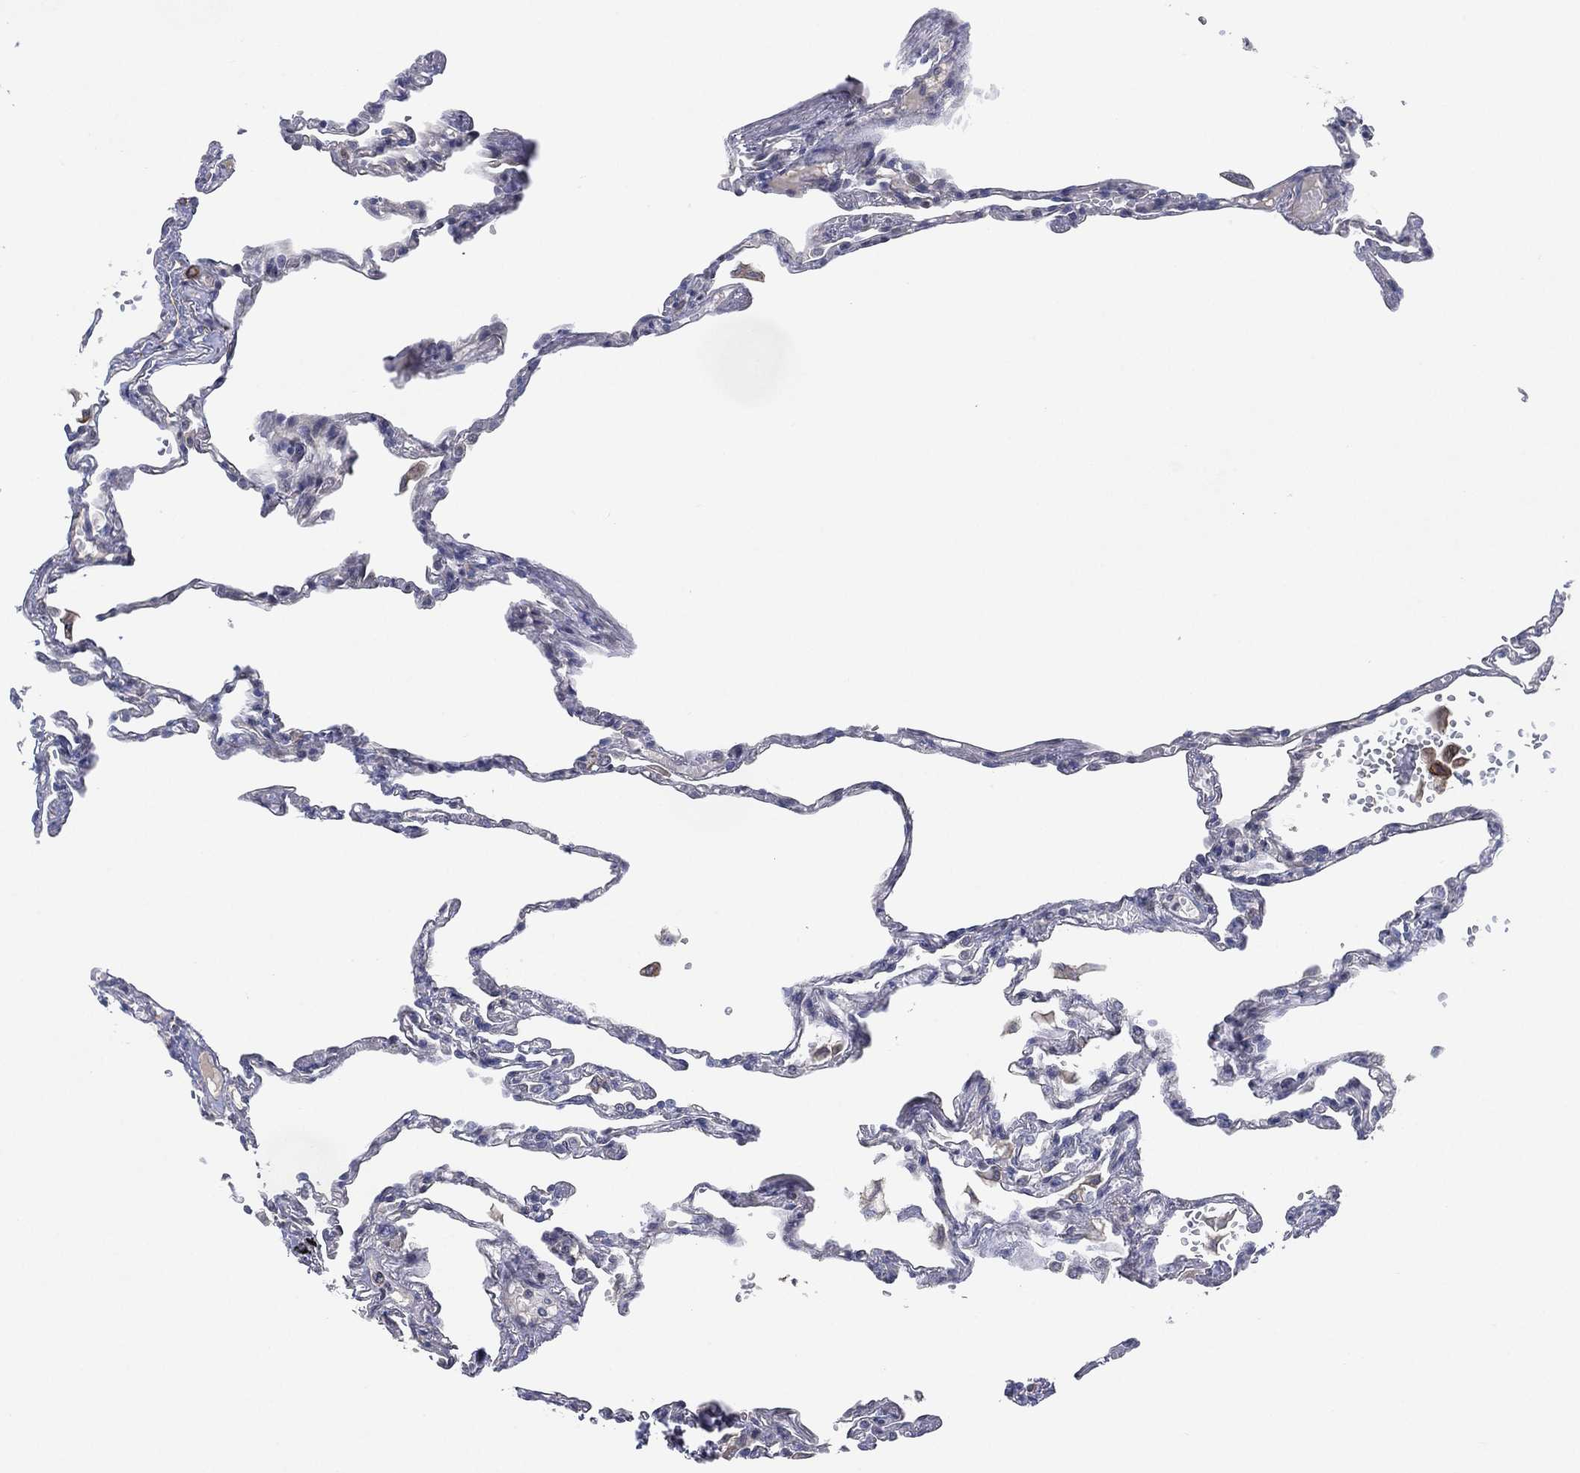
{"staining": {"intensity": "negative", "quantity": "none", "location": "none"}, "tissue": "lung", "cell_type": "Alveolar cells", "image_type": "normal", "snomed": [{"axis": "morphology", "description": "Normal tissue, NOS"}, {"axis": "topography", "description": "Lung"}], "caption": "Alveolar cells show no significant staining in benign lung. The staining was performed using DAB (3,3'-diaminobenzidine) to visualize the protein expression in brown, while the nuclei were stained in blue with hematoxylin (Magnification: 20x).", "gene": "FLI1", "patient": {"sex": "male", "age": 78}}